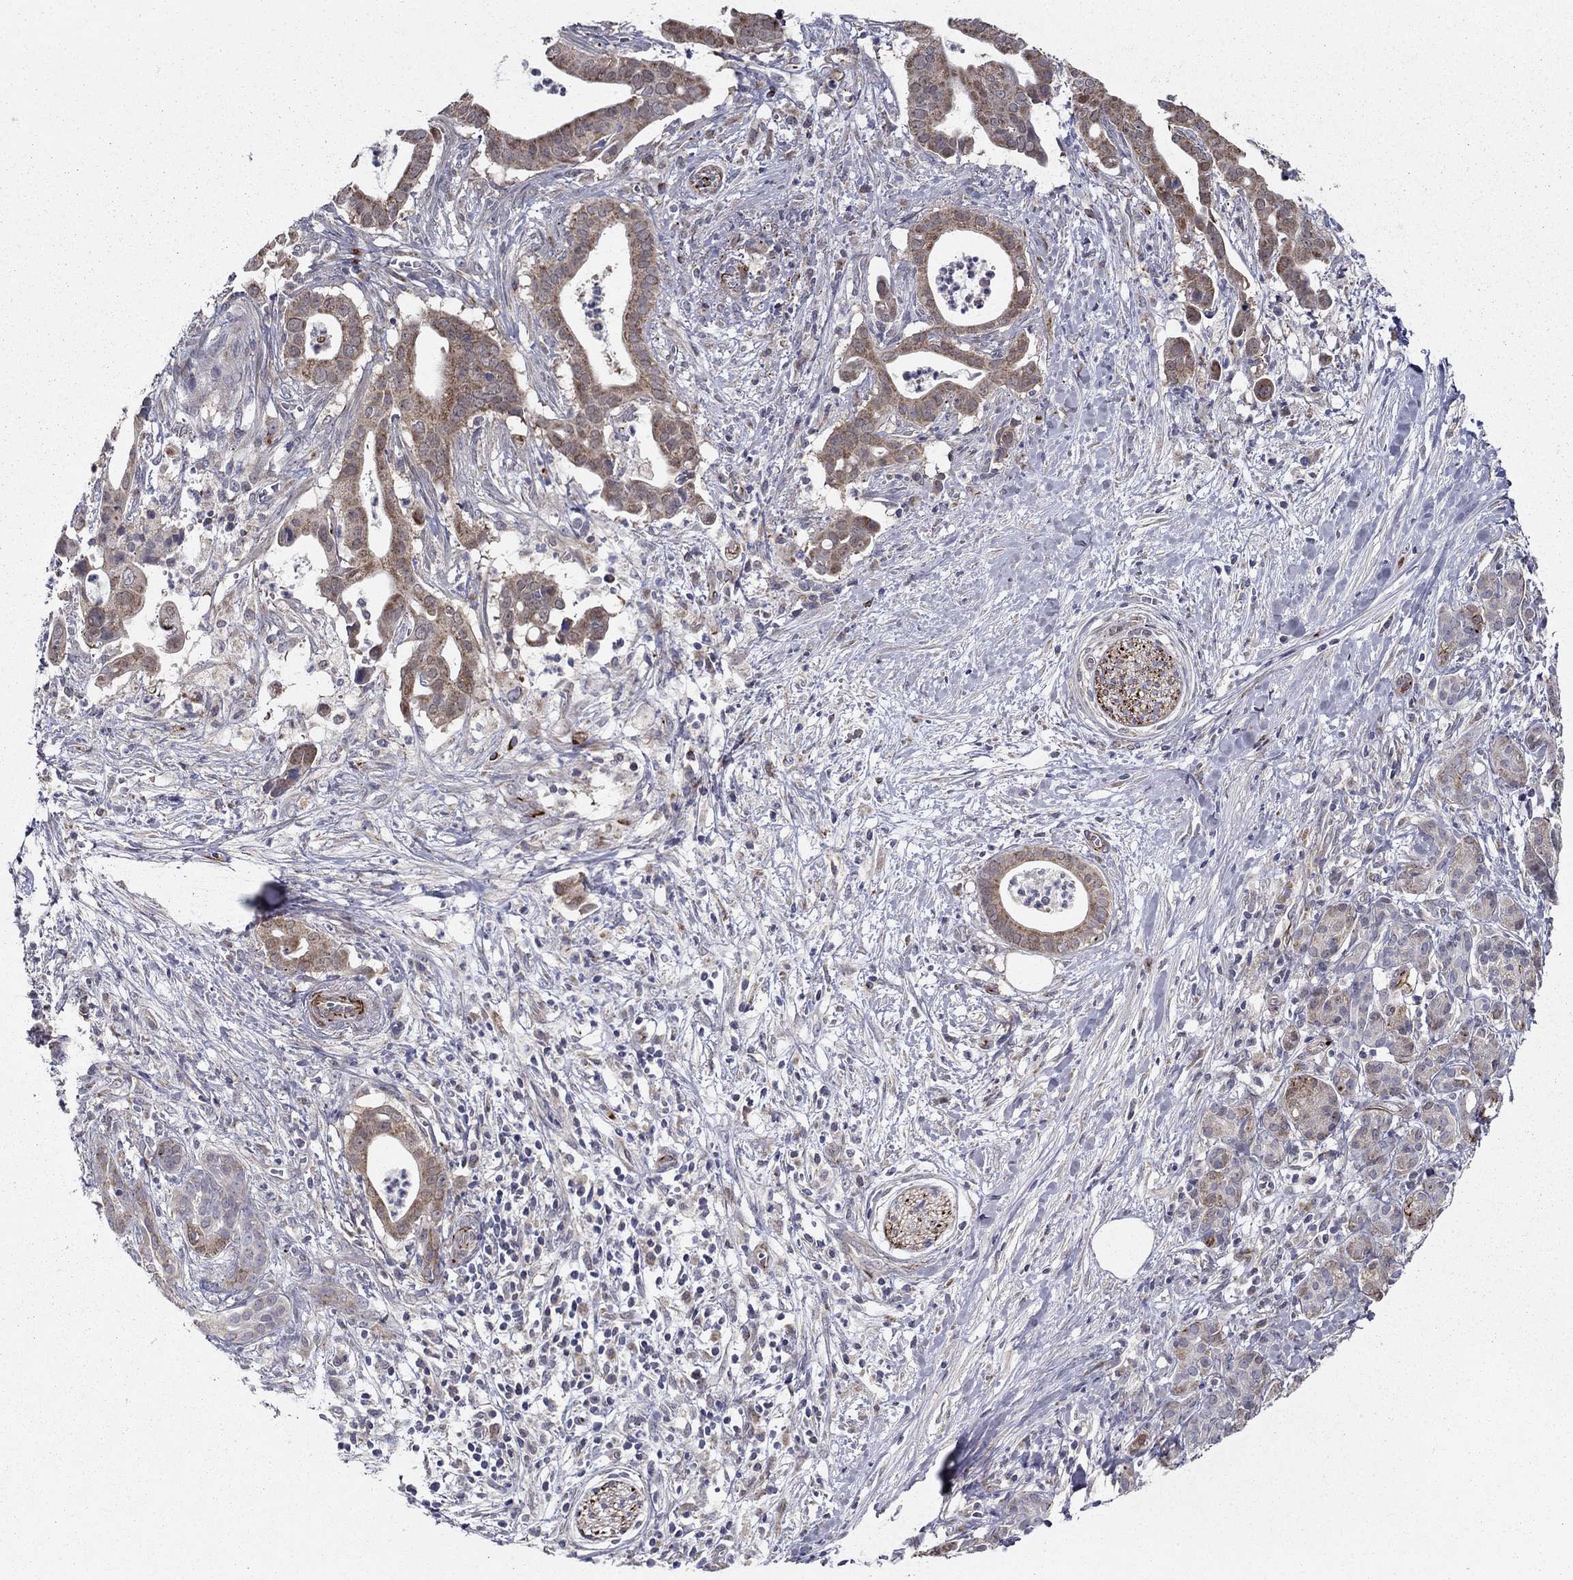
{"staining": {"intensity": "moderate", "quantity": "25%-75%", "location": "cytoplasmic/membranous"}, "tissue": "pancreatic cancer", "cell_type": "Tumor cells", "image_type": "cancer", "snomed": [{"axis": "morphology", "description": "Adenocarcinoma, NOS"}, {"axis": "topography", "description": "Pancreas"}], "caption": "Tumor cells exhibit medium levels of moderate cytoplasmic/membranous expression in approximately 25%-75% of cells in pancreatic cancer. Nuclei are stained in blue.", "gene": "LACTB2", "patient": {"sex": "male", "age": 61}}